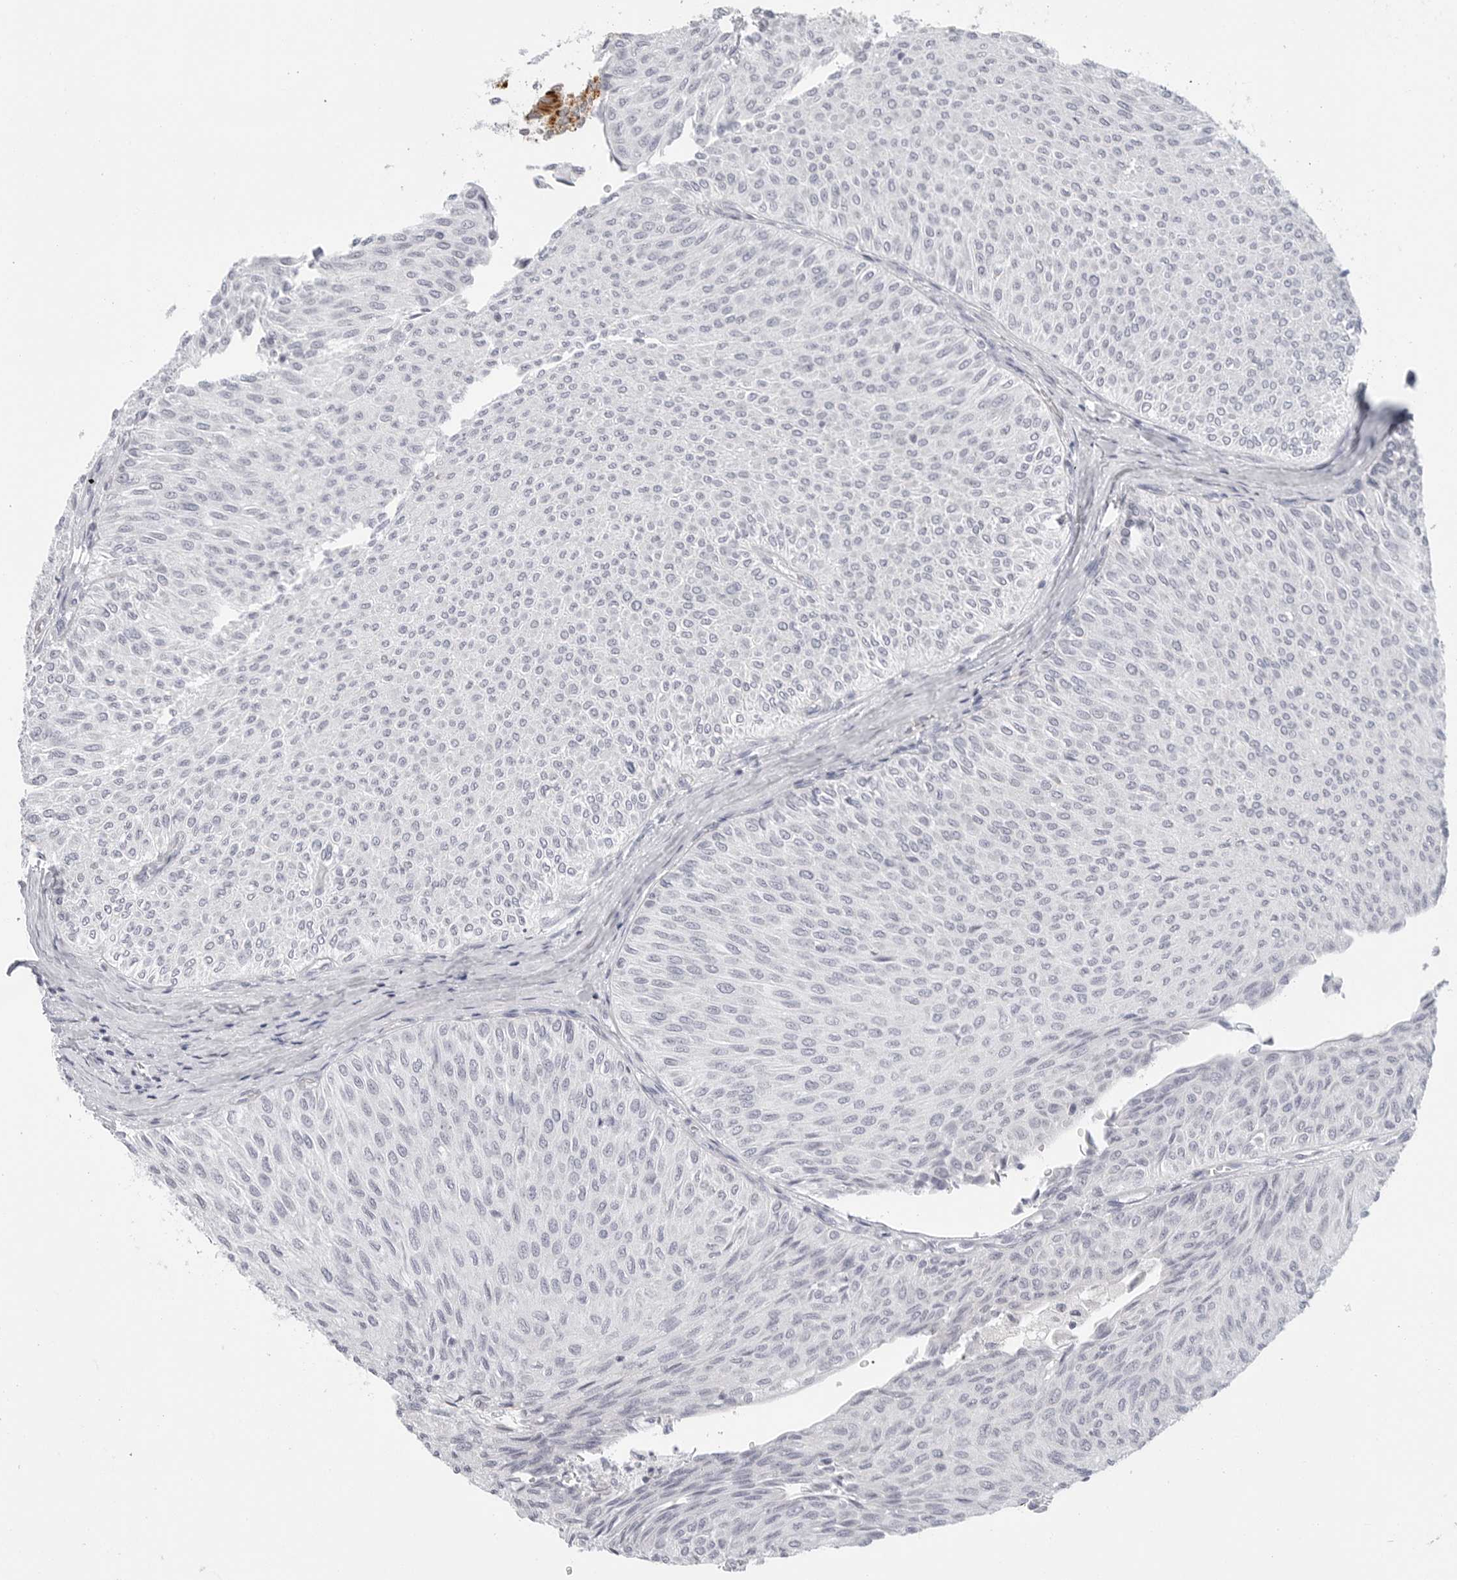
{"staining": {"intensity": "negative", "quantity": "none", "location": "none"}, "tissue": "urothelial cancer", "cell_type": "Tumor cells", "image_type": "cancer", "snomed": [{"axis": "morphology", "description": "Urothelial carcinoma, Low grade"}, {"axis": "topography", "description": "Urinary bladder"}], "caption": "An immunohistochemistry micrograph of urothelial cancer is shown. There is no staining in tumor cells of urothelial cancer. (DAB immunohistochemistry with hematoxylin counter stain).", "gene": "HMGCS2", "patient": {"sex": "male", "age": 78}}